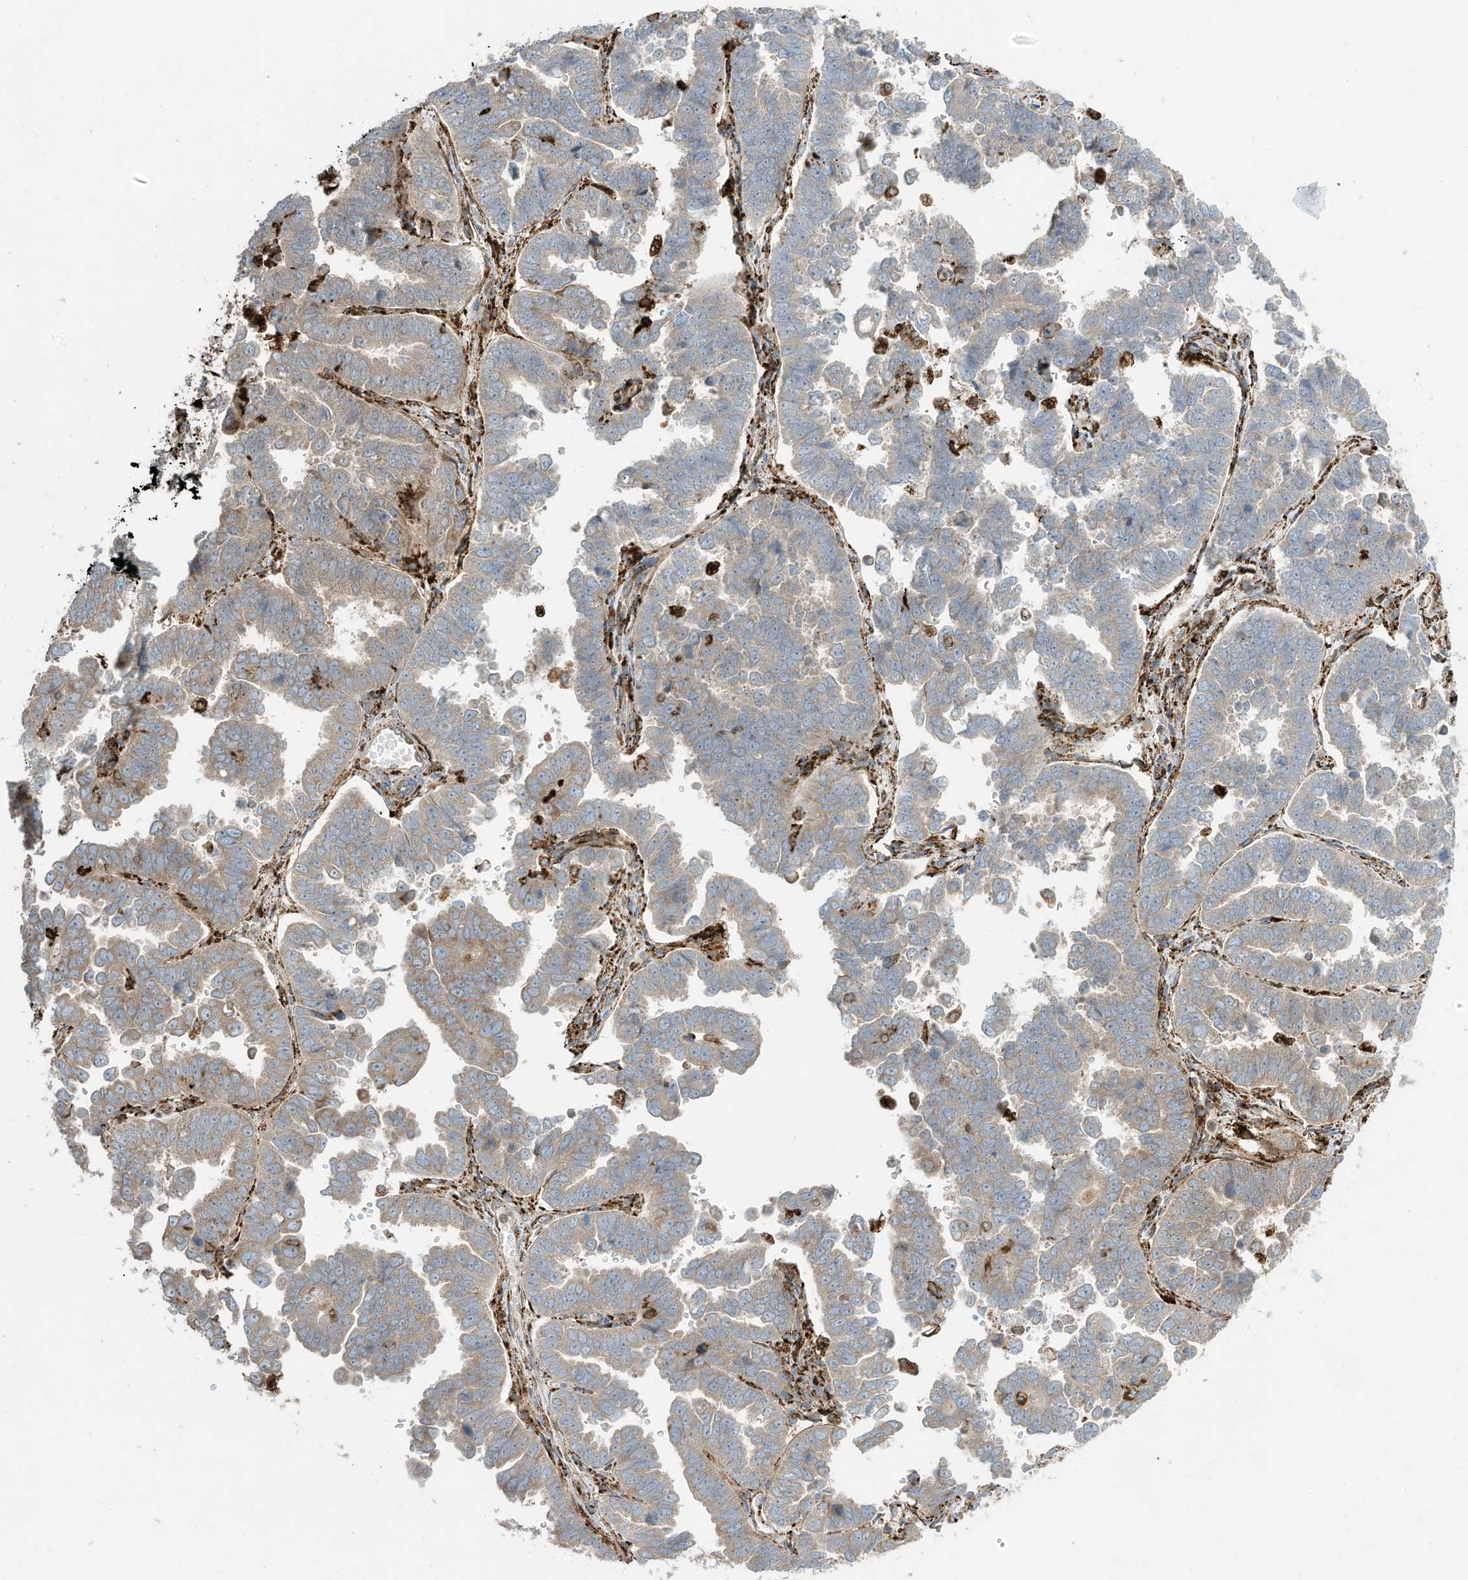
{"staining": {"intensity": "weak", "quantity": ">75%", "location": "cytoplasmic/membranous"}, "tissue": "endometrial cancer", "cell_type": "Tumor cells", "image_type": "cancer", "snomed": [{"axis": "morphology", "description": "Adenocarcinoma, NOS"}, {"axis": "topography", "description": "Endometrium"}], "caption": "High-magnification brightfield microscopy of endometrial cancer stained with DAB (3,3'-diaminobenzidine) (brown) and counterstained with hematoxylin (blue). tumor cells exhibit weak cytoplasmic/membranous staining is present in about>75% of cells.", "gene": "TRNAU1AP", "patient": {"sex": "female", "age": 75}}